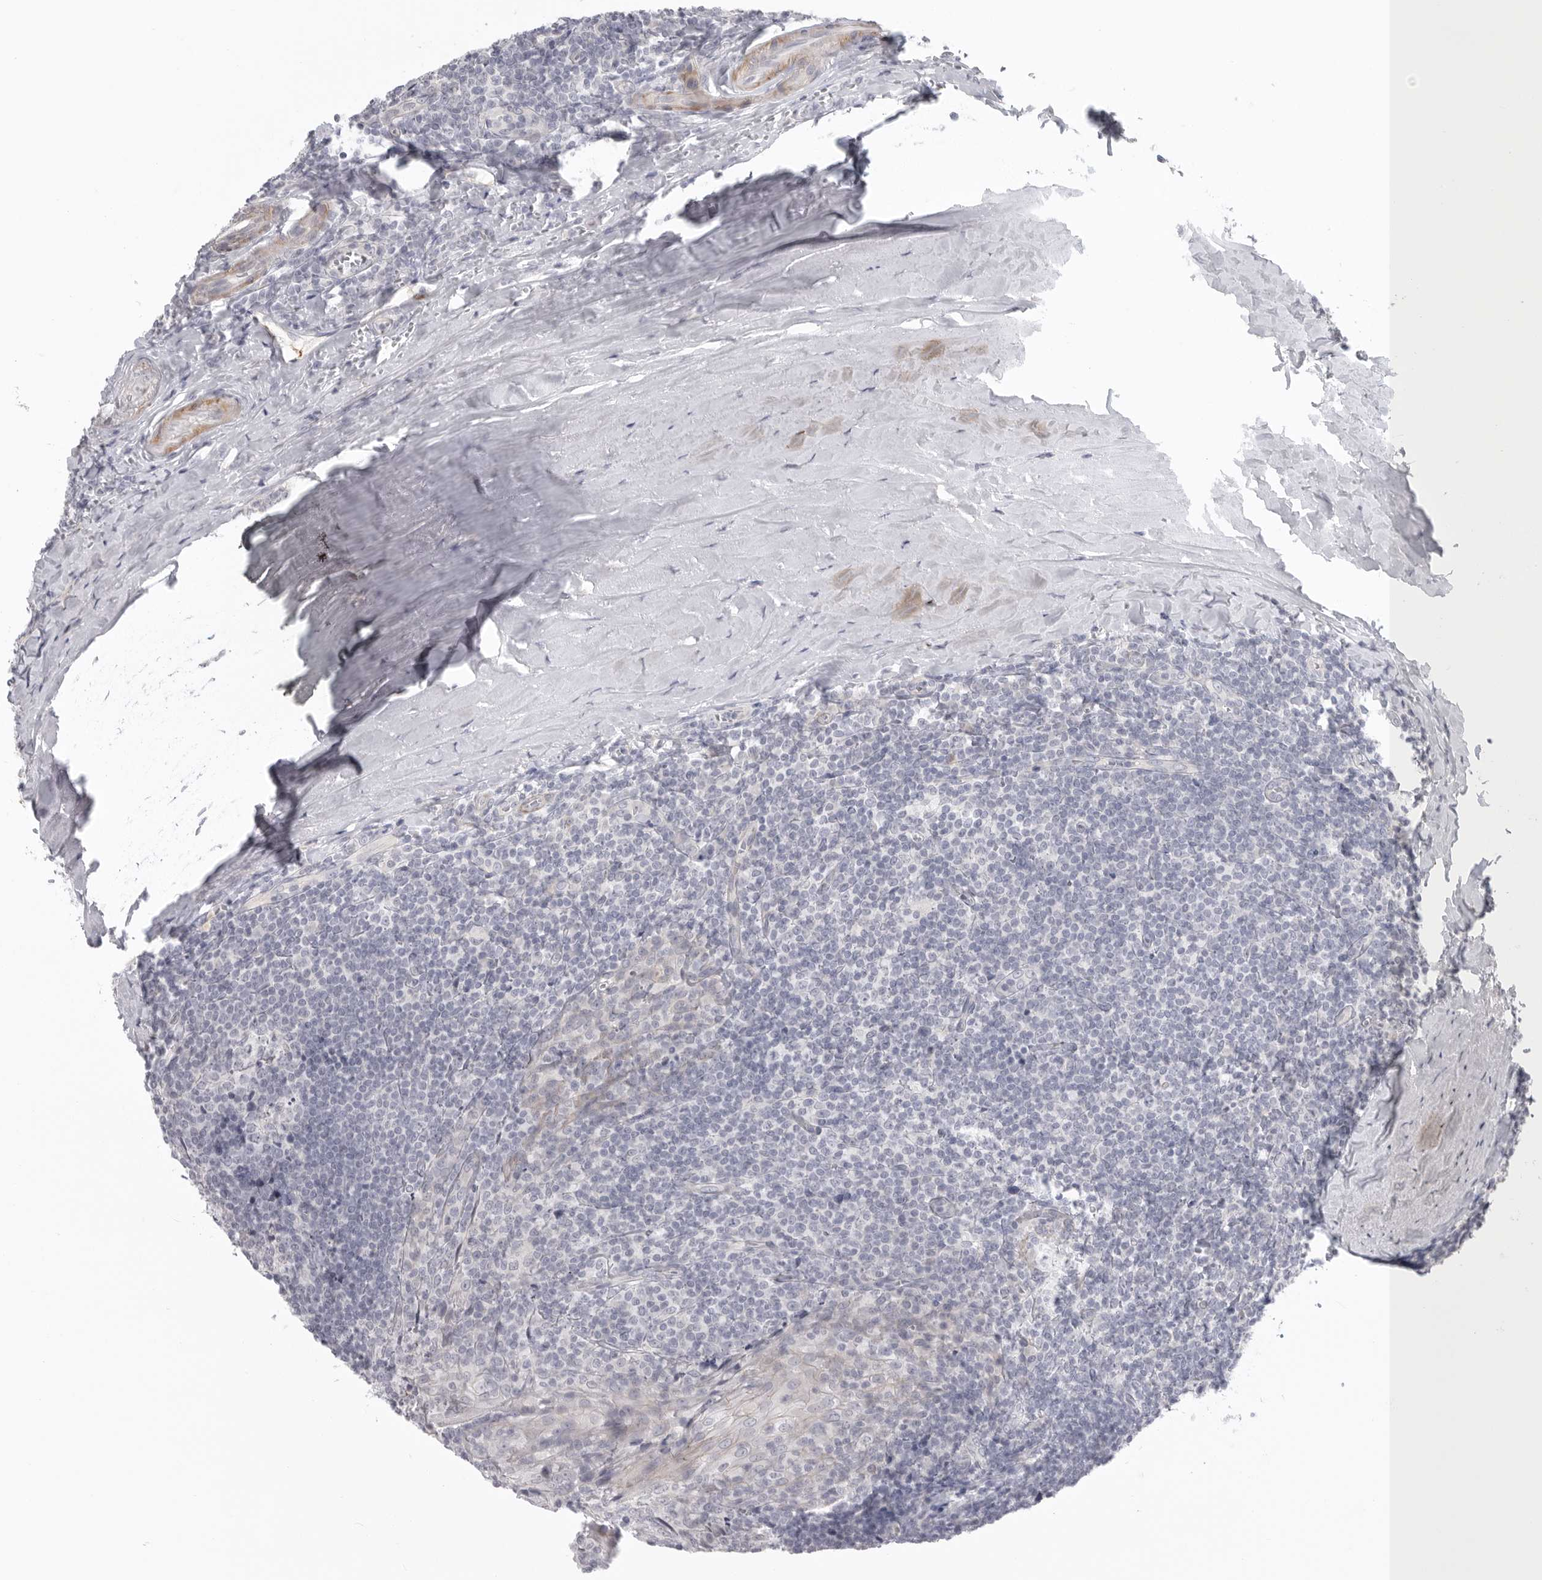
{"staining": {"intensity": "negative", "quantity": "none", "location": "none"}, "tissue": "tonsil", "cell_type": "Germinal center cells", "image_type": "normal", "snomed": [{"axis": "morphology", "description": "Normal tissue, NOS"}, {"axis": "topography", "description": "Tonsil"}], "caption": "Germinal center cells show no significant staining in benign tonsil.", "gene": "STAB2", "patient": {"sex": "male", "age": 37}}